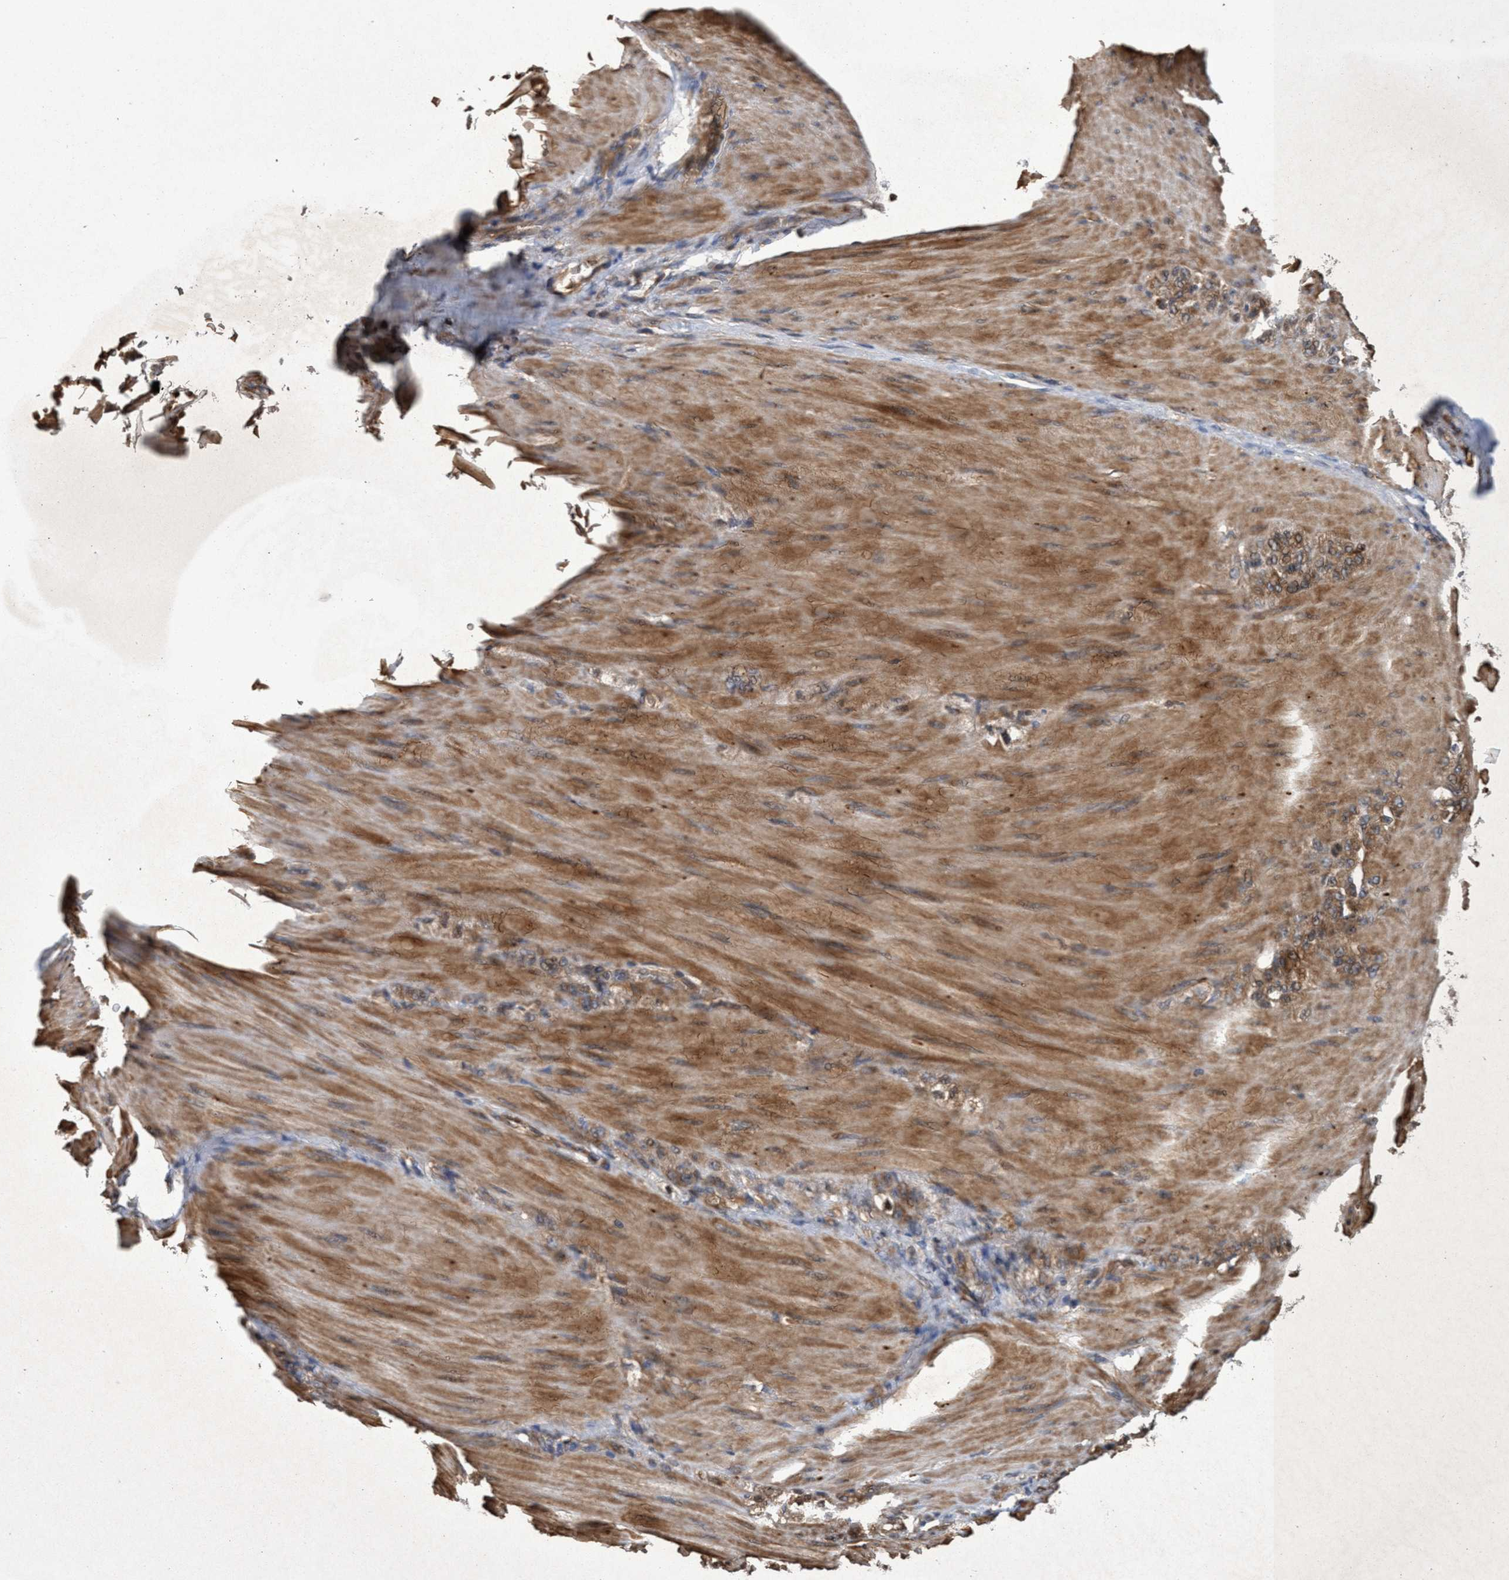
{"staining": {"intensity": "moderate", "quantity": ">75%", "location": "cytoplasmic/membranous"}, "tissue": "stomach cancer", "cell_type": "Tumor cells", "image_type": "cancer", "snomed": [{"axis": "morphology", "description": "Normal tissue, NOS"}, {"axis": "morphology", "description": "Adenocarcinoma, NOS"}, {"axis": "topography", "description": "Stomach"}], "caption": "Moderate cytoplasmic/membranous protein expression is seen in about >75% of tumor cells in stomach adenocarcinoma.", "gene": "CHMP6", "patient": {"sex": "male", "age": 82}}